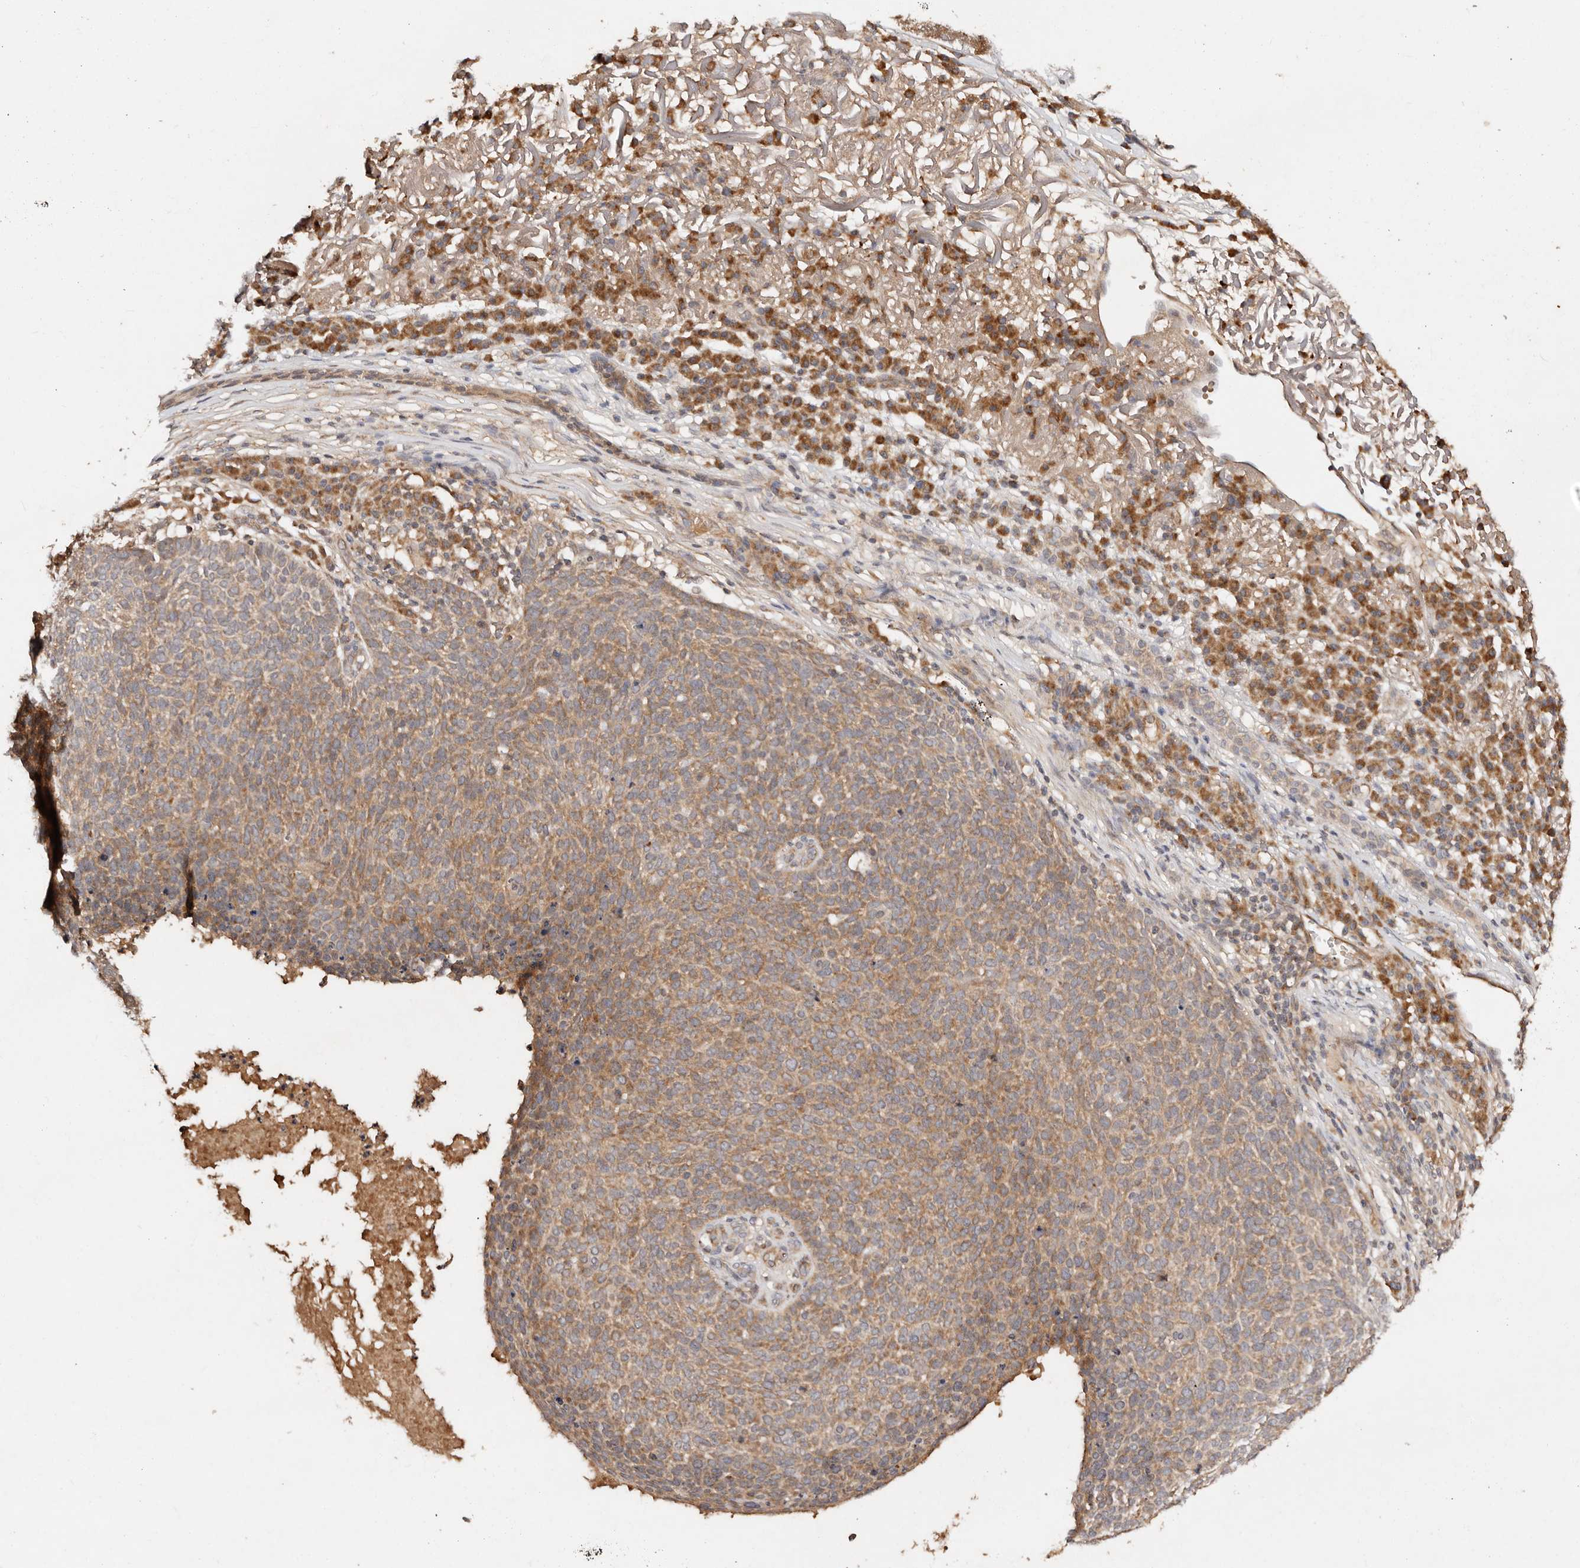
{"staining": {"intensity": "moderate", "quantity": ">75%", "location": "cytoplasmic/membranous"}, "tissue": "skin cancer", "cell_type": "Tumor cells", "image_type": "cancer", "snomed": [{"axis": "morphology", "description": "Squamous cell carcinoma, NOS"}, {"axis": "topography", "description": "Skin"}], "caption": "Human squamous cell carcinoma (skin) stained with a brown dye displays moderate cytoplasmic/membranous positive positivity in about >75% of tumor cells.", "gene": "DENND11", "patient": {"sex": "female", "age": 90}}